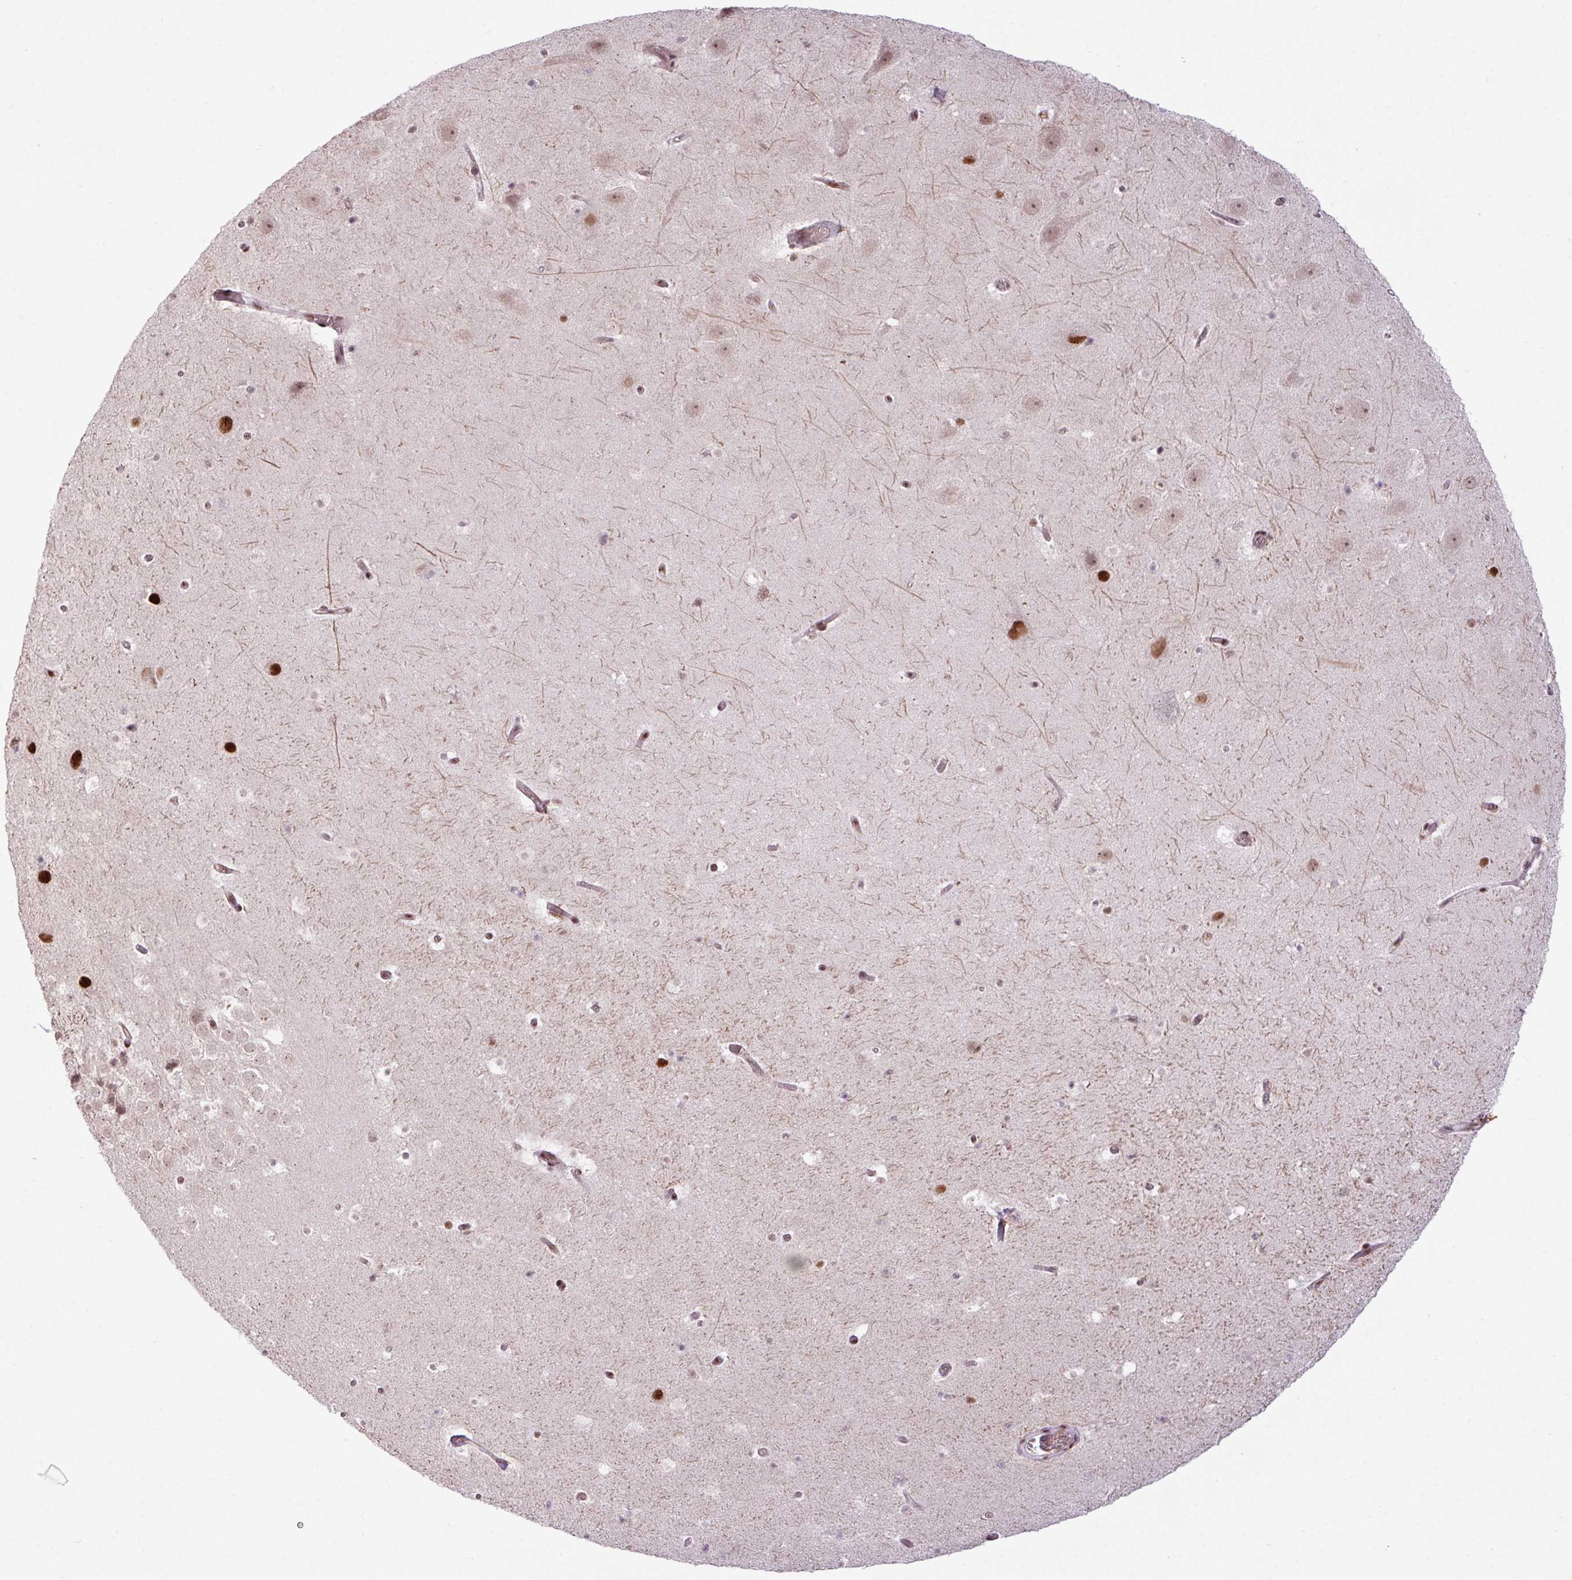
{"staining": {"intensity": "moderate", "quantity": "<25%", "location": "nuclear"}, "tissue": "hippocampus", "cell_type": "Glial cells", "image_type": "normal", "snomed": [{"axis": "morphology", "description": "Normal tissue, NOS"}, {"axis": "topography", "description": "Hippocampus"}], "caption": "Hippocampus stained with DAB immunohistochemistry demonstrates low levels of moderate nuclear positivity in approximately <25% of glial cells.", "gene": "PRDM5", "patient": {"sex": "male", "age": 37}}